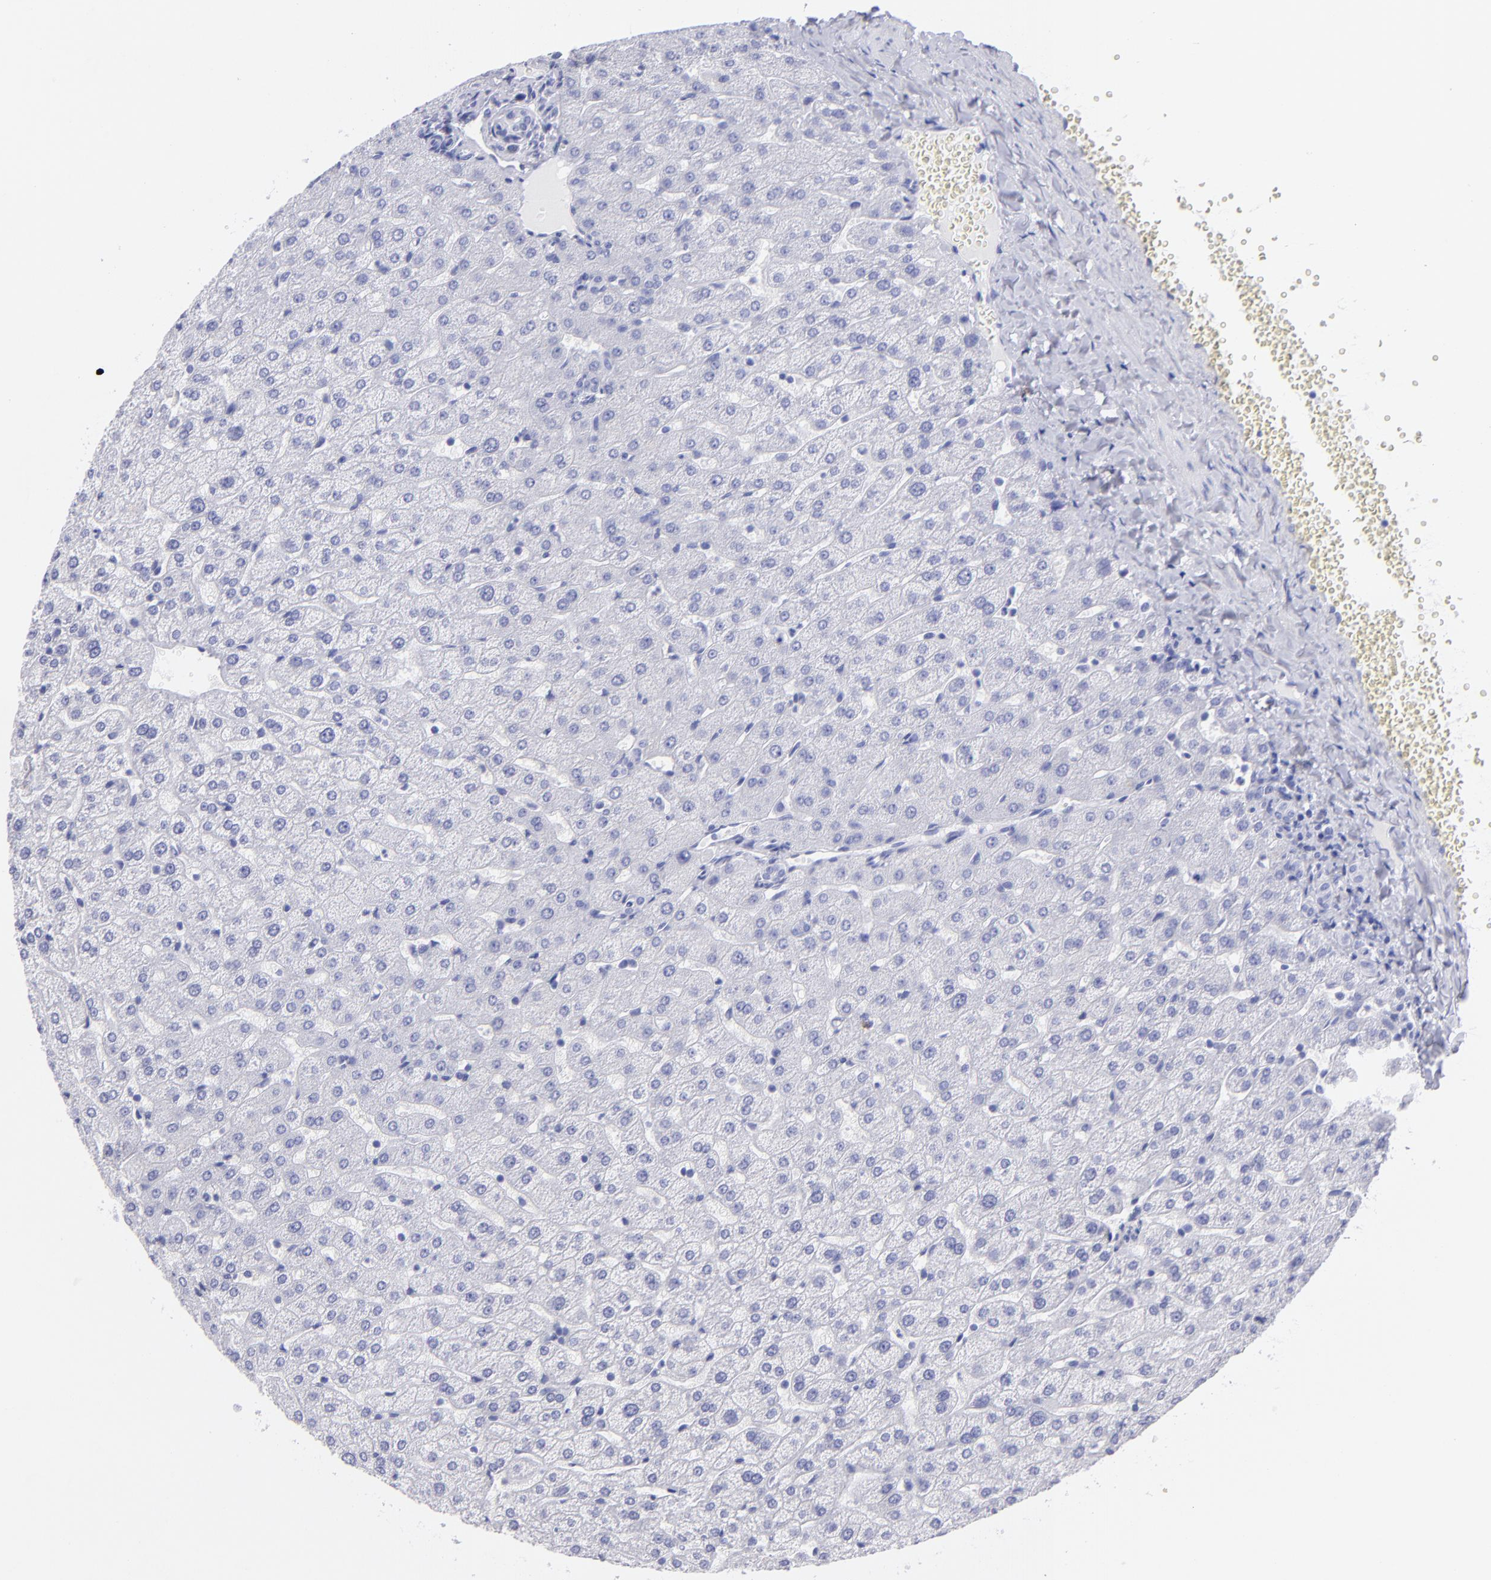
{"staining": {"intensity": "negative", "quantity": "none", "location": "none"}, "tissue": "liver", "cell_type": "Cholangiocytes", "image_type": "normal", "snomed": [{"axis": "morphology", "description": "Normal tissue, NOS"}, {"axis": "morphology", "description": "Fibrosis, NOS"}, {"axis": "topography", "description": "Liver"}], "caption": "An immunohistochemistry histopathology image of normal liver is shown. There is no staining in cholangiocytes of liver.", "gene": "PIP", "patient": {"sex": "female", "age": 29}}